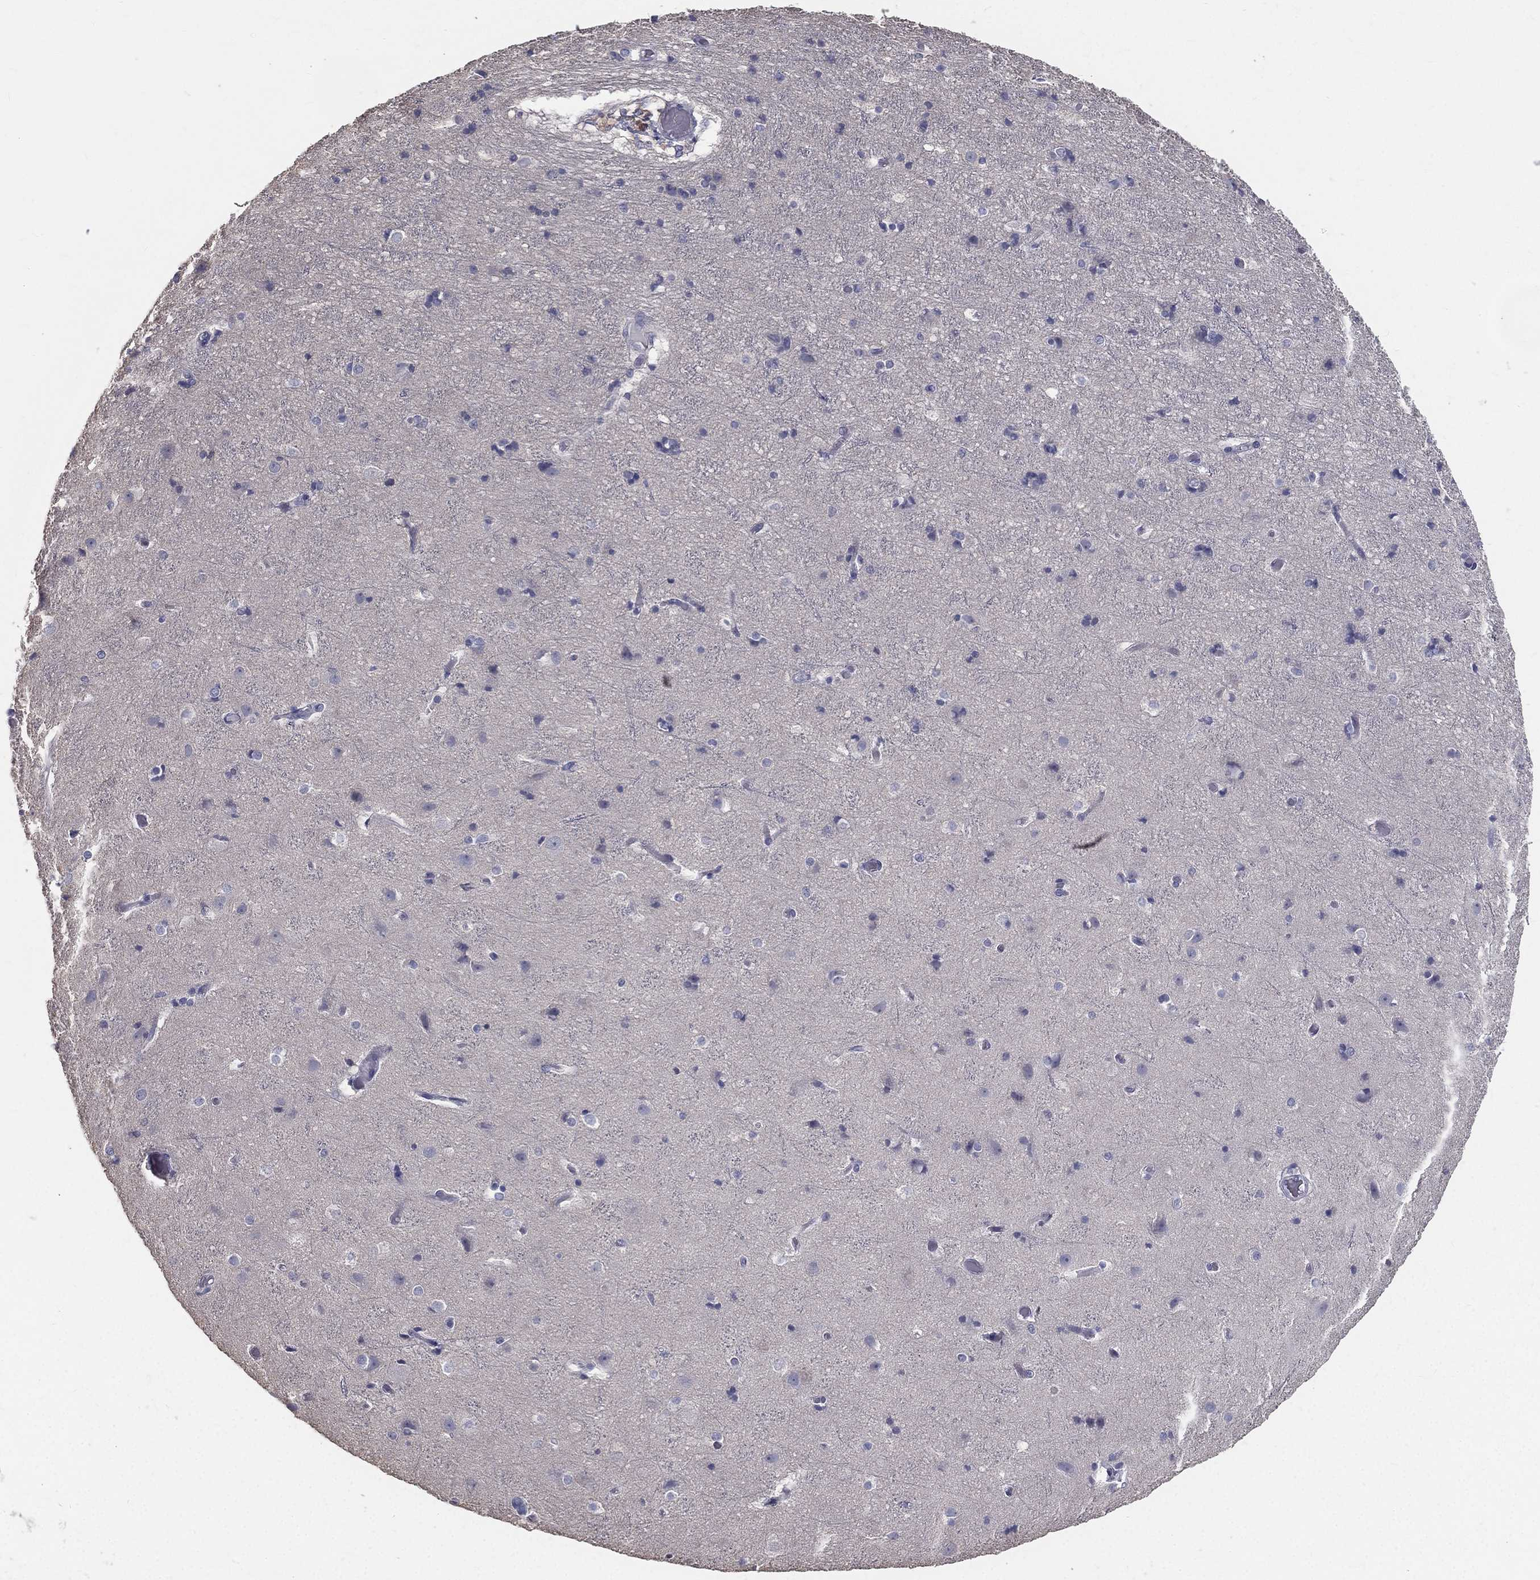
{"staining": {"intensity": "negative", "quantity": "none", "location": "none"}, "tissue": "cerebral cortex", "cell_type": "Endothelial cells", "image_type": "normal", "snomed": [{"axis": "morphology", "description": "Normal tissue, NOS"}, {"axis": "topography", "description": "Cerebral cortex"}], "caption": "Endothelial cells show no significant protein expression in benign cerebral cortex. (Brightfield microscopy of DAB immunohistochemistry at high magnification).", "gene": "MUC13", "patient": {"sex": "female", "age": 52}}